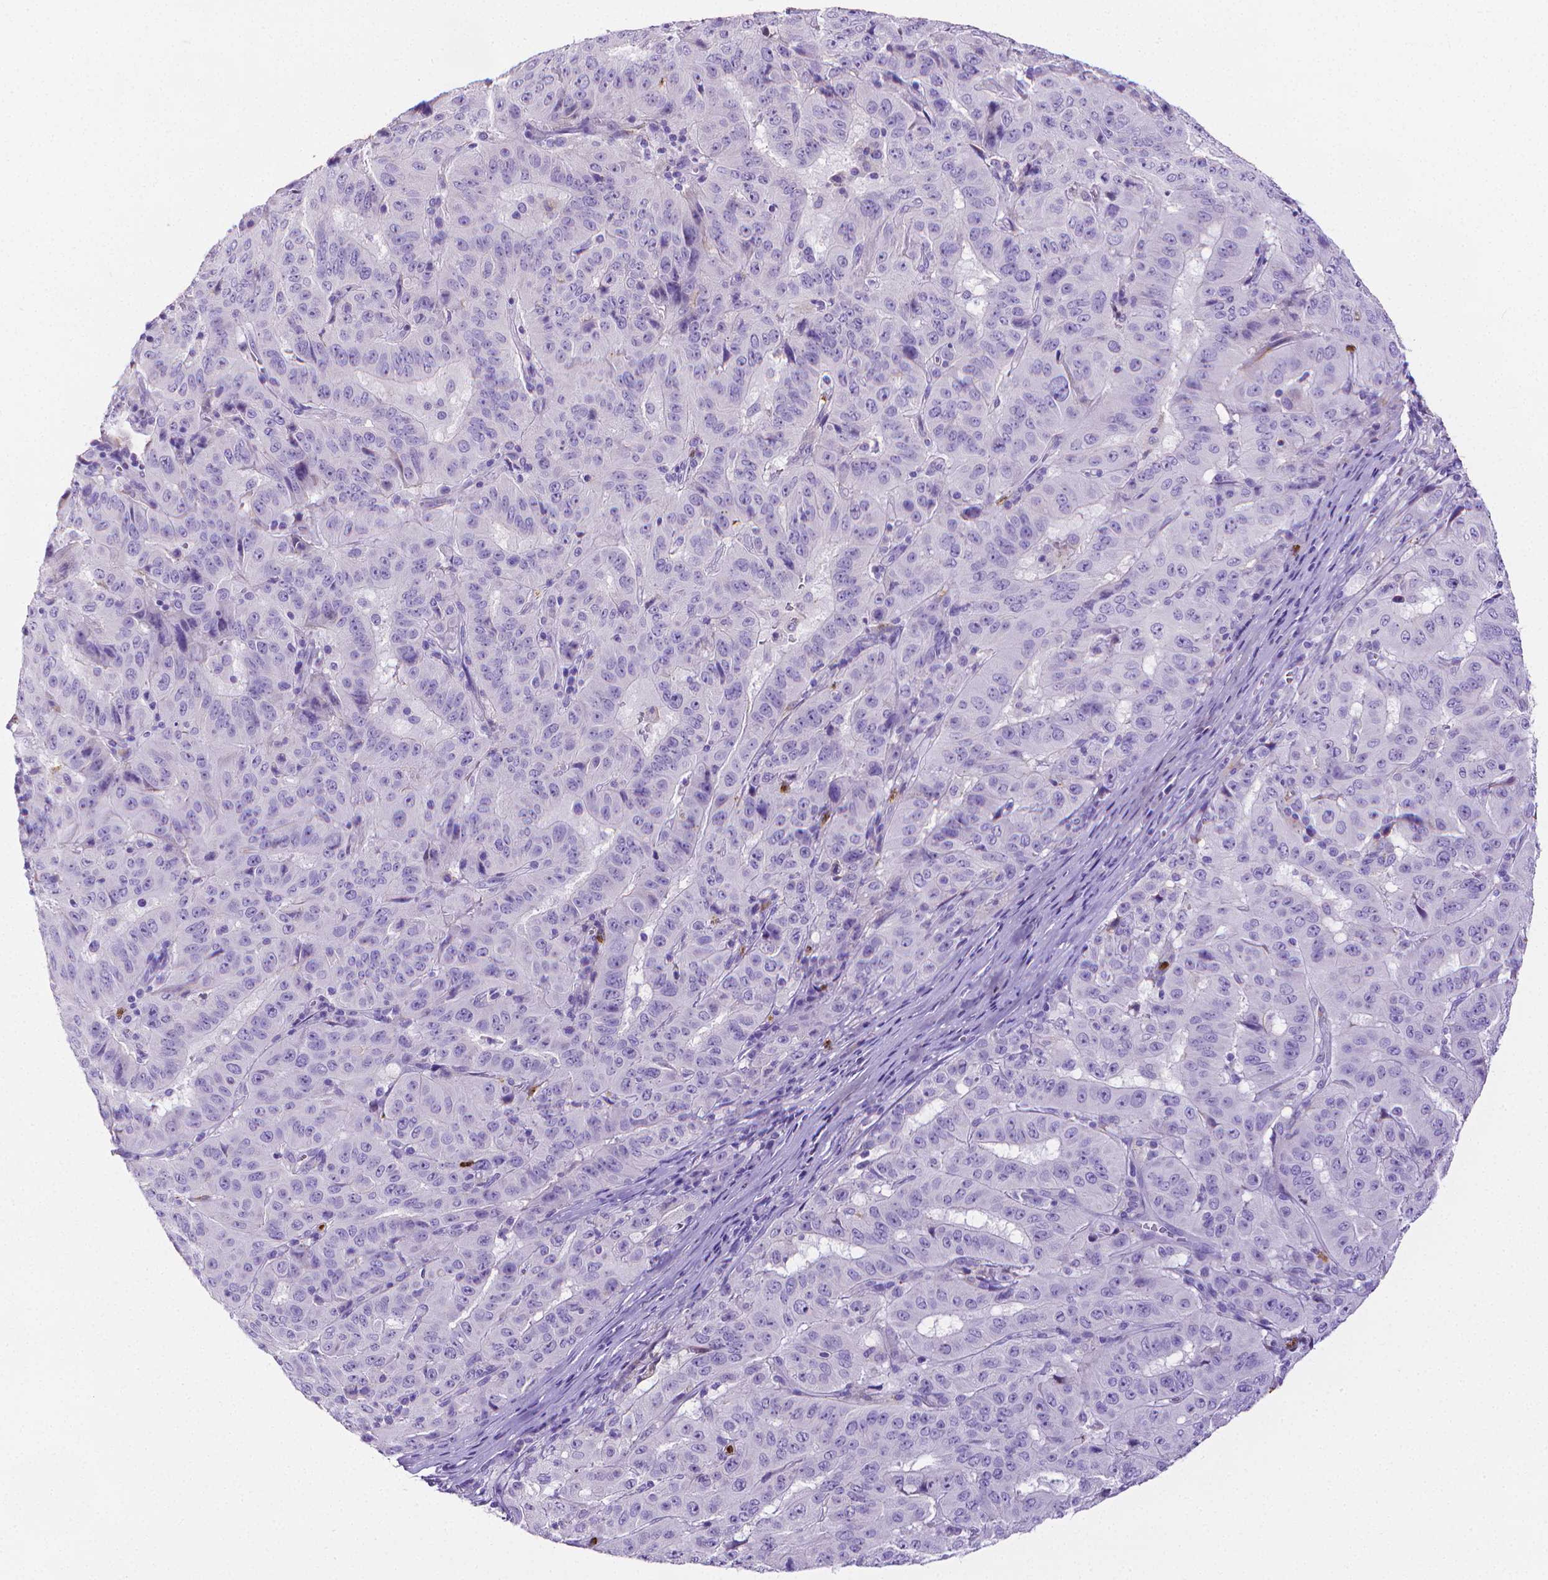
{"staining": {"intensity": "negative", "quantity": "none", "location": "none"}, "tissue": "pancreatic cancer", "cell_type": "Tumor cells", "image_type": "cancer", "snomed": [{"axis": "morphology", "description": "Adenocarcinoma, NOS"}, {"axis": "topography", "description": "Pancreas"}], "caption": "The photomicrograph displays no significant staining in tumor cells of pancreatic cancer.", "gene": "MMP9", "patient": {"sex": "male", "age": 63}}